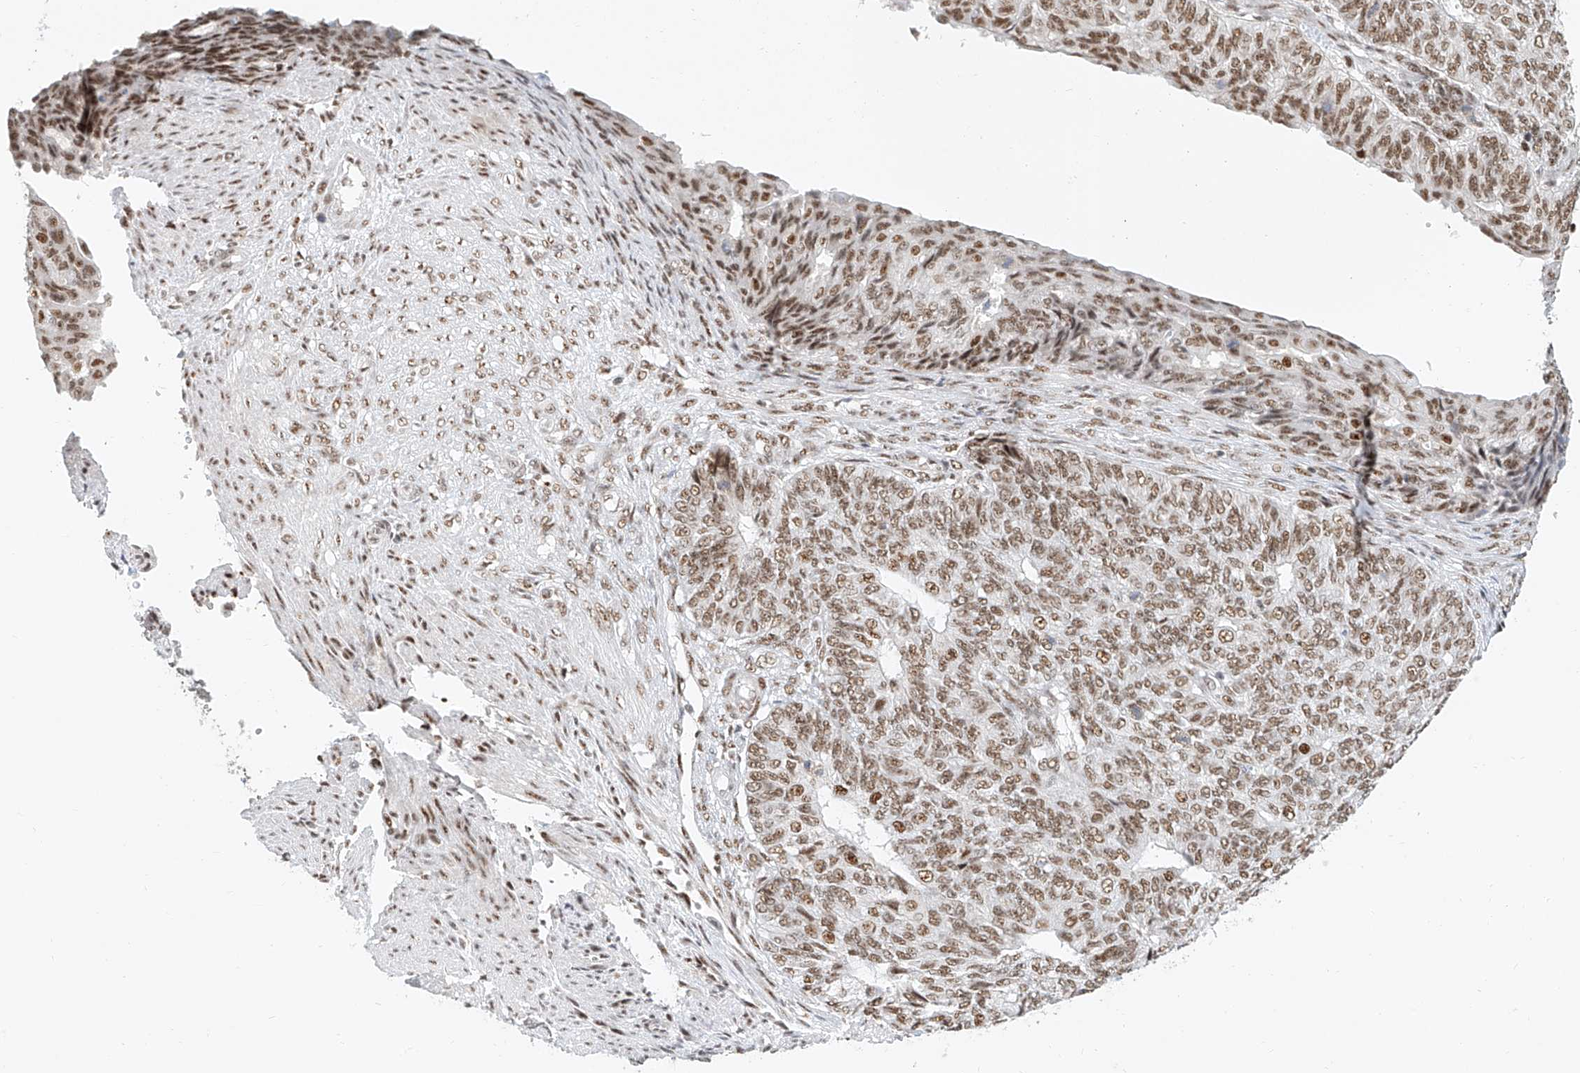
{"staining": {"intensity": "moderate", "quantity": ">75%", "location": "nuclear"}, "tissue": "endometrial cancer", "cell_type": "Tumor cells", "image_type": "cancer", "snomed": [{"axis": "morphology", "description": "Adenocarcinoma, NOS"}, {"axis": "topography", "description": "Endometrium"}], "caption": "Immunohistochemical staining of endometrial adenocarcinoma displays medium levels of moderate nuclear staining in about >75% of tumor cells. The protein is stained brown, and the nuclei are stained in blue (DAB (3,3'-diaminobenzidine) IHC with brightfield microscopy, high magnification).", "gene": "CXorf58", "patient": {"sex": "female", "age": 32}}